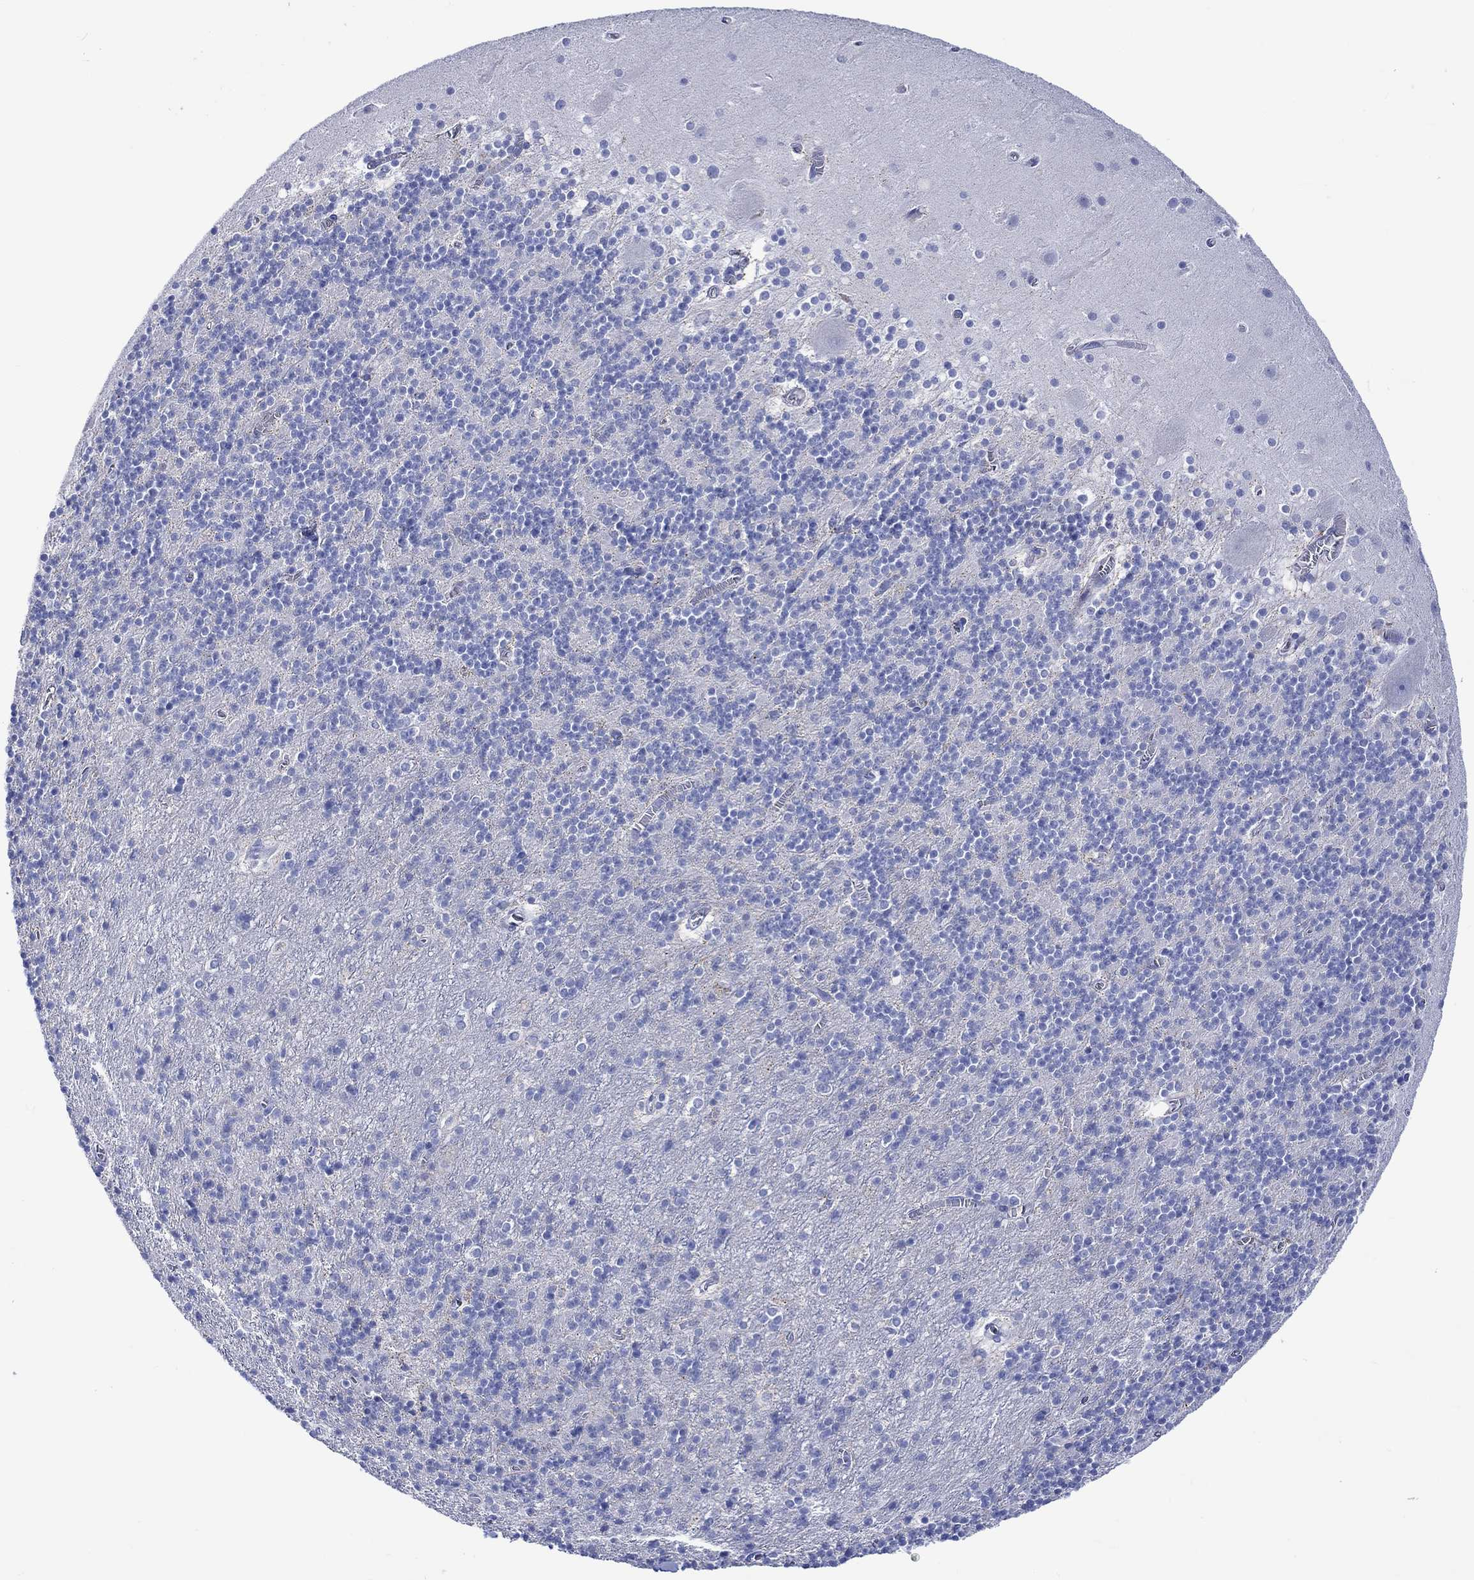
{"staining": {"intensity": "negative", "quantity": "none", "location": "none"}, "tissue": "cerebellum", "cell_type": "Cells in granular layer", "image_type": "normal", "snomed": [{"axis": "morphology", "description": "Normal tissue, NOS"}, {"axis": "topography", "description": "Cerebellum"}], "caption": "Immunohistochemical staining of normal human cerebellum demonstrates no significant expression in cells in granular layer. (Brightfield microscopy of DAB (3,3'-diaminobenzidine) immunohistochemistry (IHC) at high magnification).", "gene": "KLHL33", "patient": {"sex": "male", "age": 70}}